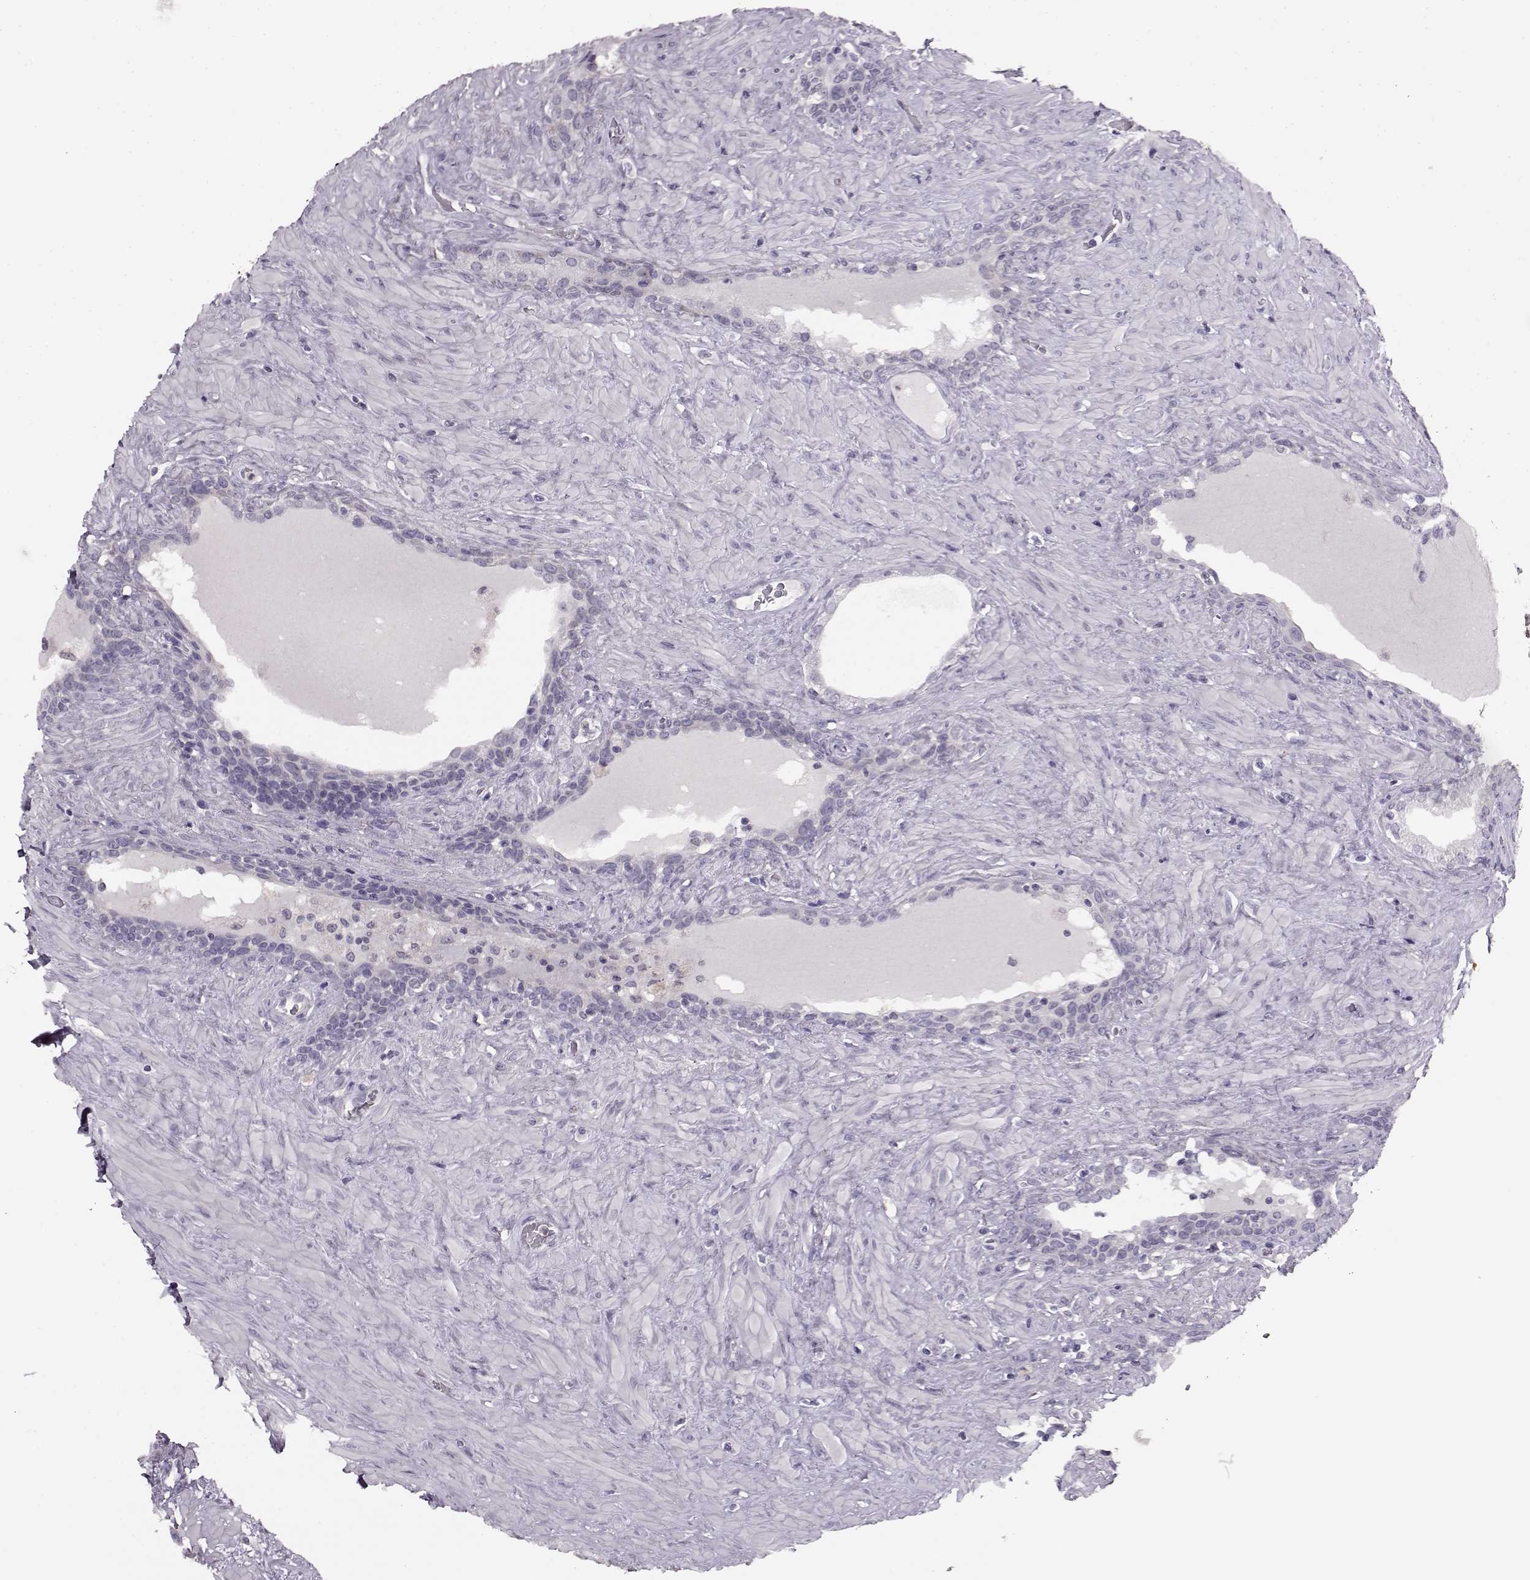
{"staining": {"intensity": "negative", "quantity": "none", "location": "none"}, "tissue": "prostate", "cell_type": "Glandular cells", "image_type": "normal", "snomed": [{"axis": "morphology", "description": "Normal tissue, NOS"}, {"axis": "topography", "description": "Prostate"}], "caption": "Immunohistochemistry (IHC) image of unremarkable prostate: prostate stained with DAB shows no significant protein staining in glandular cells. Brightfield microscopy of immunohistochemistry stained with DAB (brown) and hematoxylin (blue), captured at high magnification.", "gene": "RP1L1", "patient": {"sex": "male", "age": 48}}